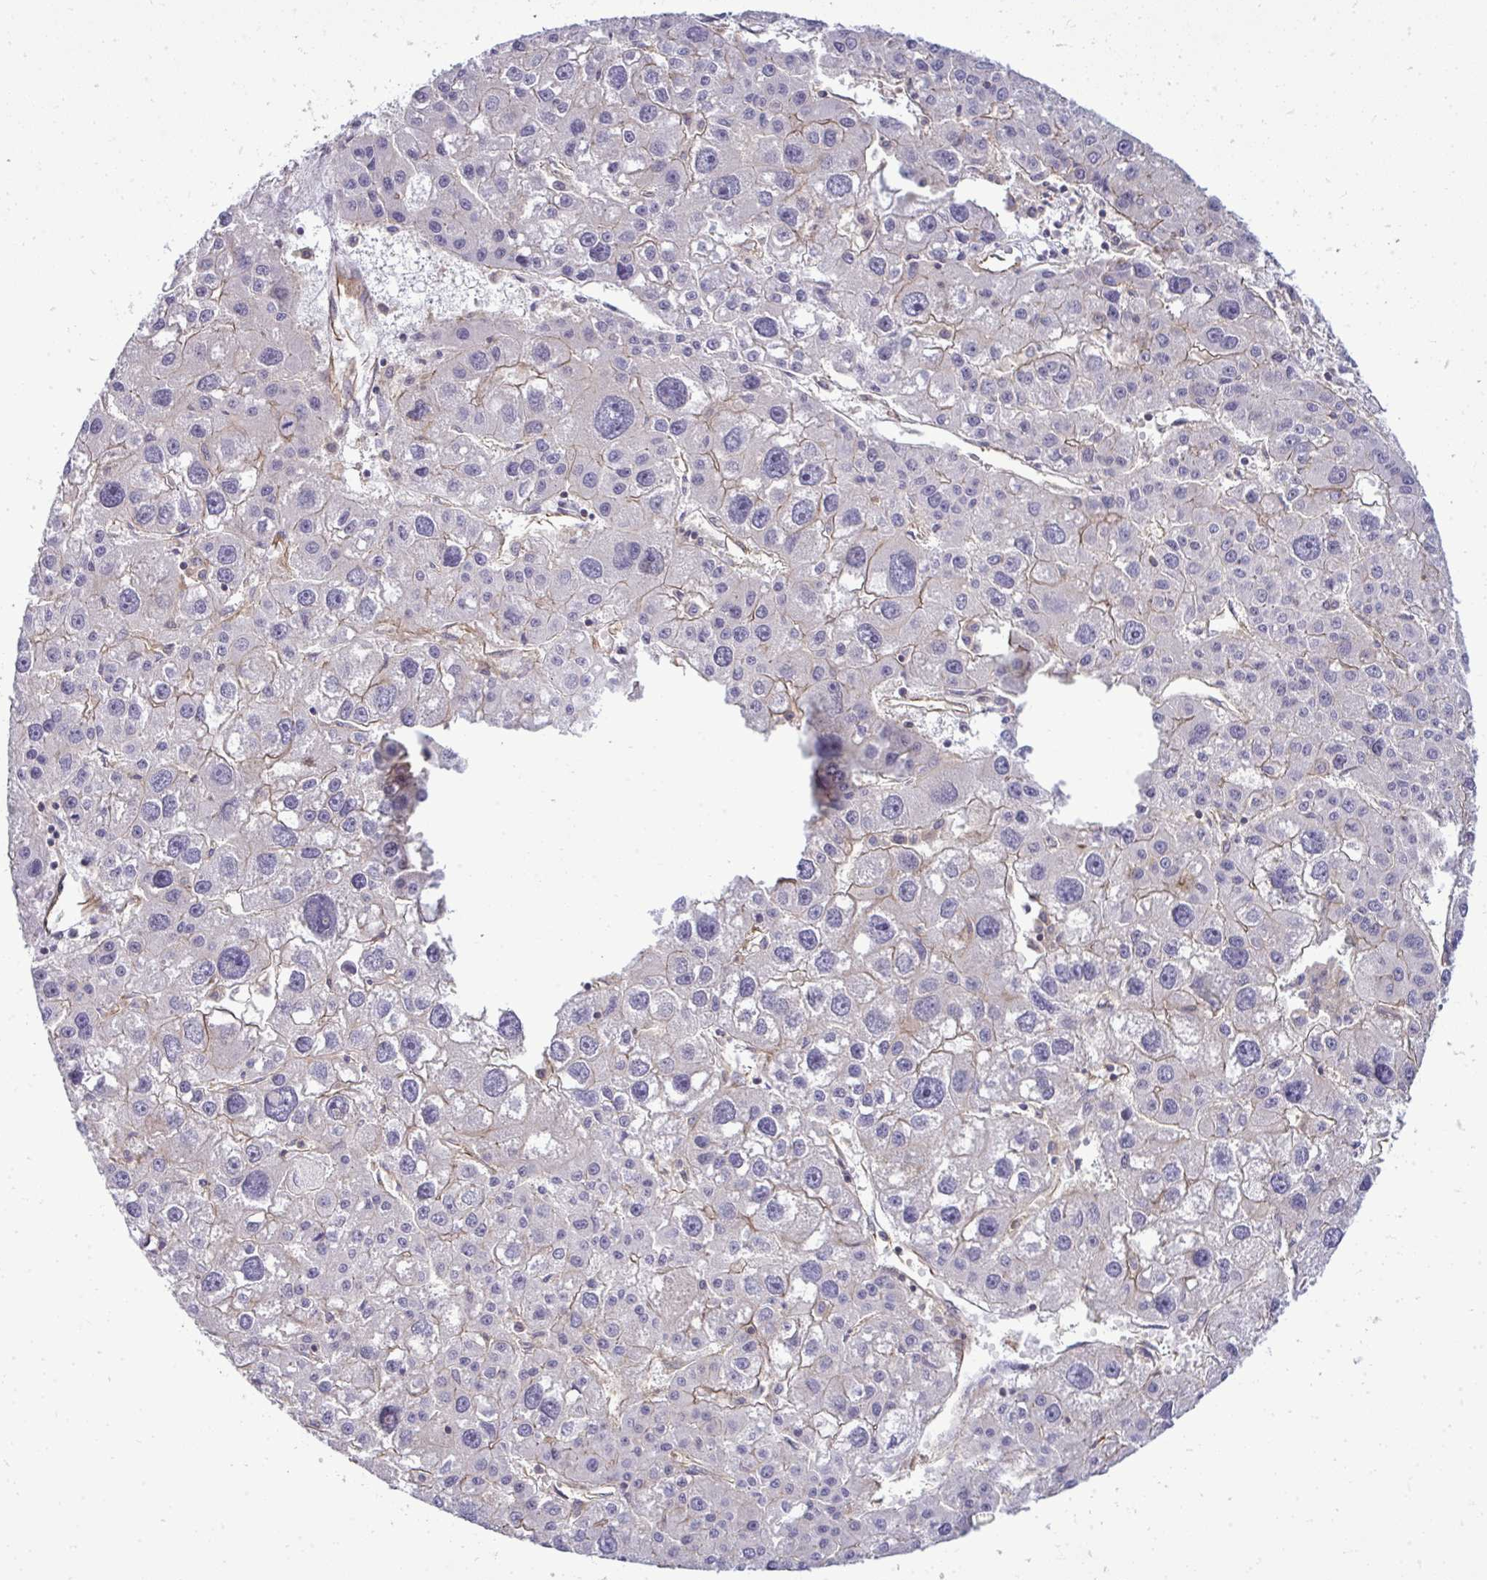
{"staining": {"intensity": "negative", "quantity": "none", "location": "none"}, "tissue": "liver cancer", "cell_type": "Tumor cells", "image_type": "cancer", "snomed": [{"axis": "morphology", "description": "Carcinoma, Hepatocellular, NOS"}, {"axis": "topography", "description": "Liver"}], "caption": "The IHC image has no significant positivity in tumor cells of liver cancer tissue. Brightfield microscopy of IHC stained with DAB (brown) and hematoxylin (blue), captured at high magnification.", "gene": "FUT10", "patient": {"sex": "male", "age": 73}}